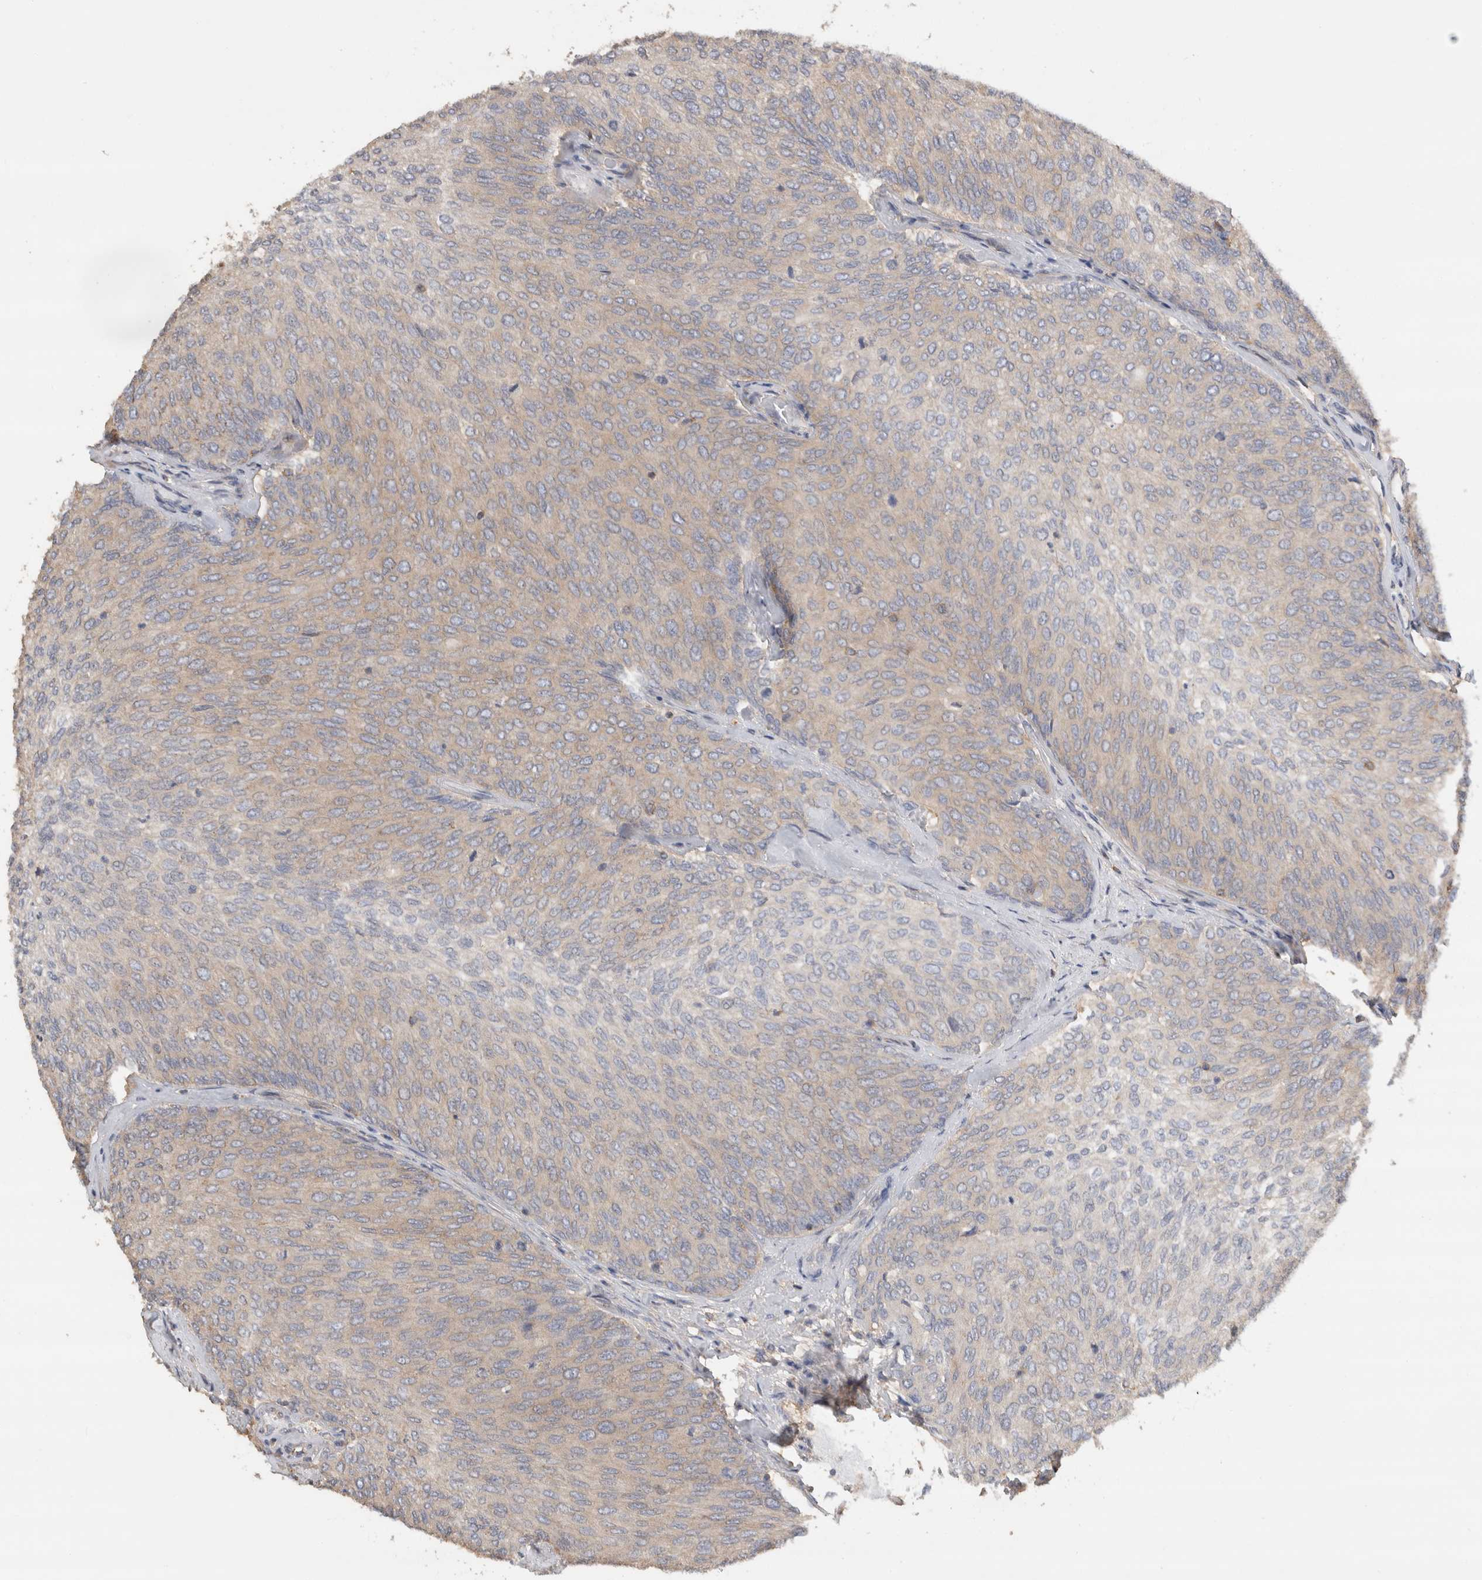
{"staining": {"intensity": "weak", "quantity": "25%-75%", "location": "cytoplasmic/membranous"}, "tissue": "urothelial cancer", "cell_type": "Tumor cells", "image_type": "cancer", "snomed": [{"axis": "morphology", "description": "Urothelial carcinoma, Low grade"}, {"axis": "topography", "description": "Urinary bladder"}], "caption": "DAB immunohistochemical staining of human urothelial carcinoma (low-grade) exhibits weak cytoplasmic/membranous protein expression in approximately 25%-75% of tumor cells.", "gene": "EIF4G3", "patient": {"sex": "female", "age": 79}}